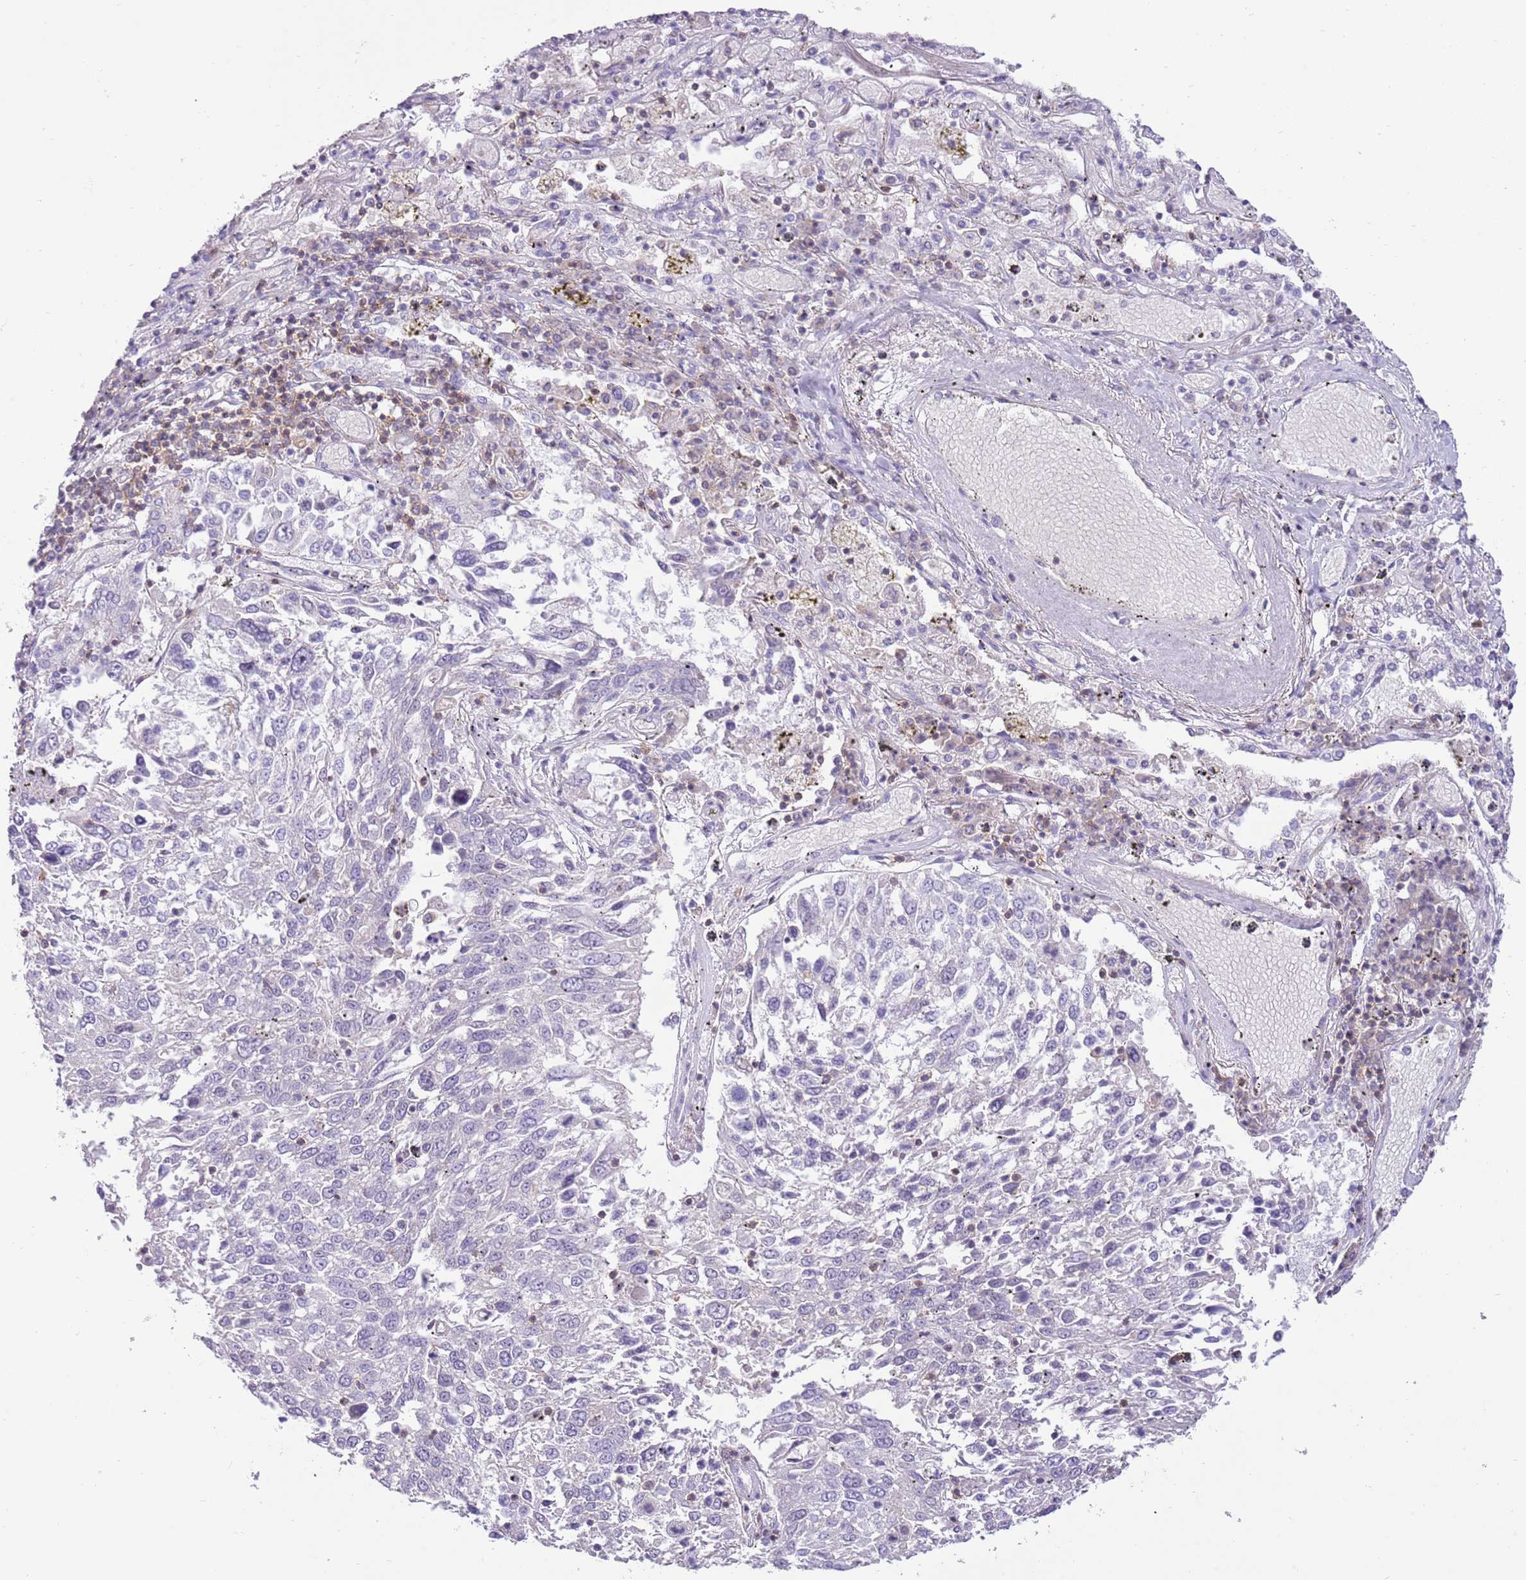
{"staining": {"intensity": "negative", "quantity": "none", "location": "none"}, "tissue": "lung cancer", "cell_type": "Tumor cells", "image_type": "cancer", "snomed": [{"axis": "morphology", "description": "Squamous cell carcinoma, NOS"}, {"axis": "topography", "description": "Lung"}], "caption": "High magnification brightfield microscopy of squamous cell carcinoma (lung) stained with DAB (brown) and counterstained with hematoxylin (blue): tumor cells show no significant positivity. Nuclei are stained in blue.", "gene": "OR4Q3", "patient": {"sex": "male", "age": 65}}